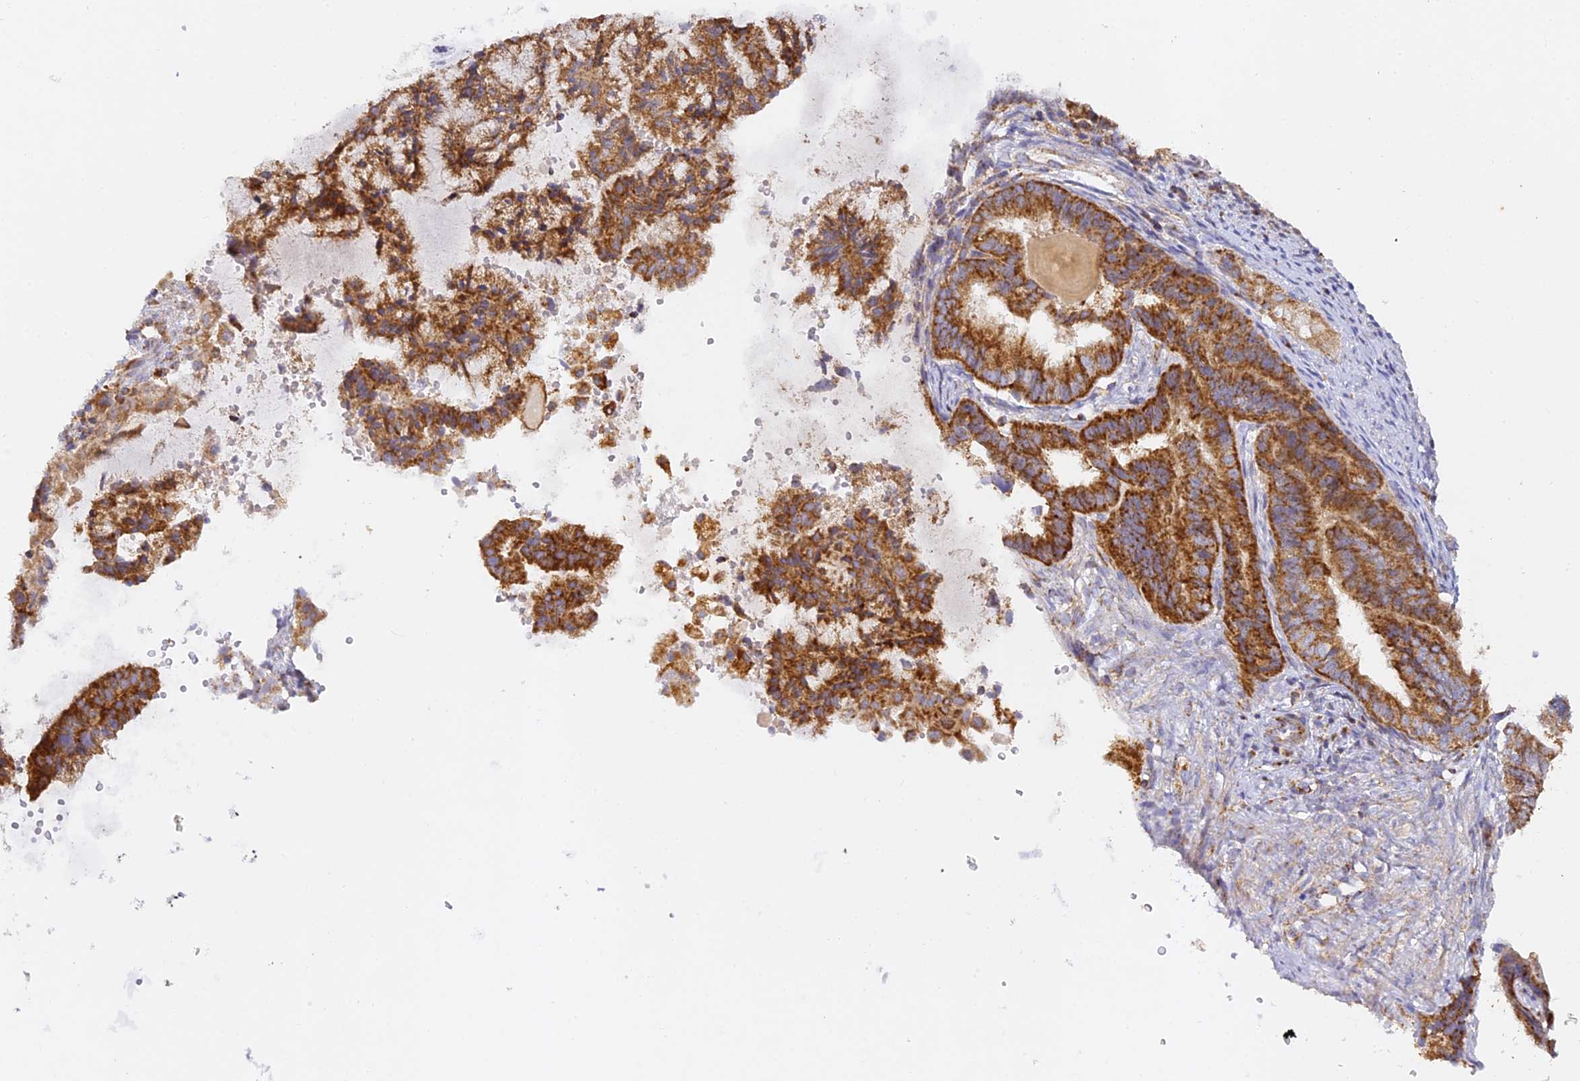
{"staining": {"intensity": "strong", "quantity": ">75%", "location": "cytoplasmic/membranous"}, "tissue": "endometrial cancer", "cell_type": "Tumor cells", "image_type": "cancer", "snomed": [{"axis": "morphology", "description": "Adenocarcinoma, NOS"}, {"axis": "topography", "description": "Endometrium"}], "caption": "Endometrial cancer tissue reveals strong cytoplasmic/membranous positivity in approximately >75% of tumor cells (Brightfield microscopy of DAB IHC at high magnification).", "gene": "DONSON", "patient": {"sex": "female", "age": 86}}